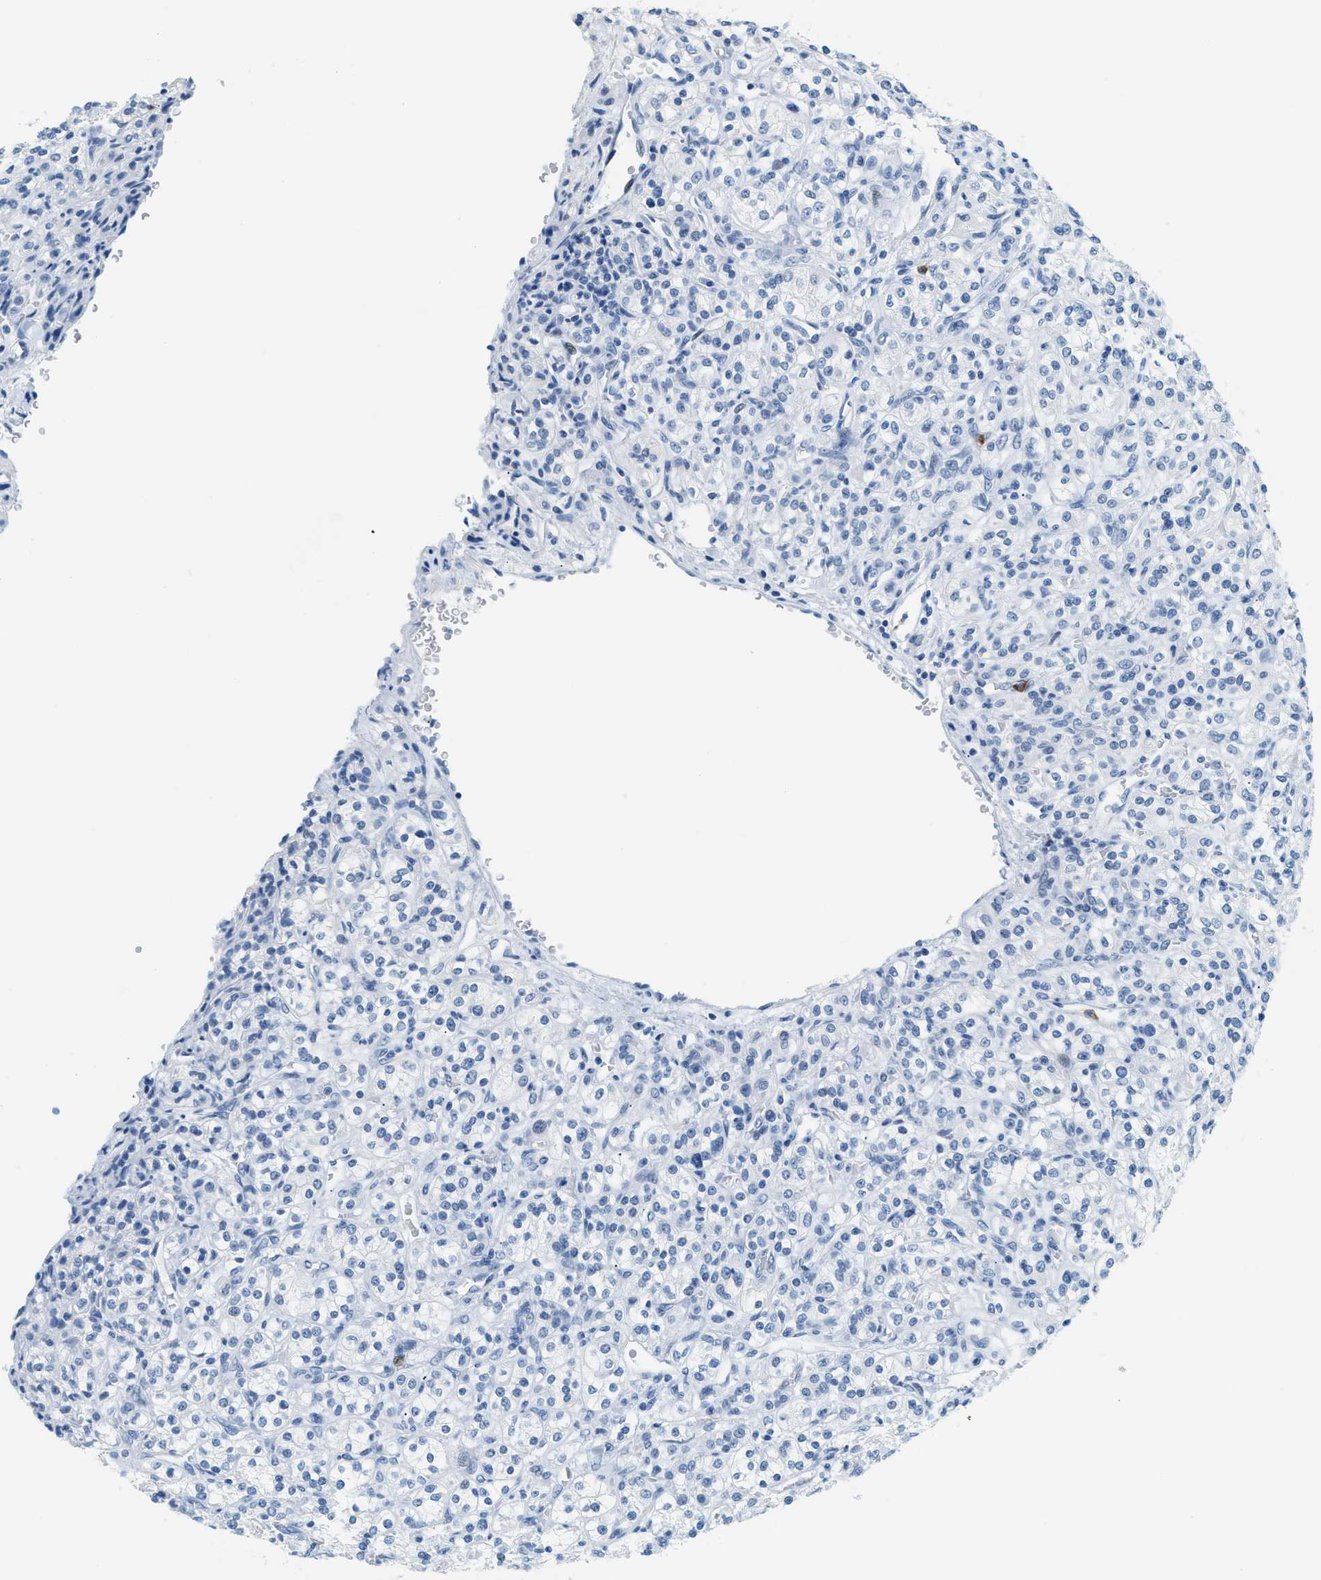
{"staining": {"intensity": "negative", "quantity": "none", "location": "none"}, "tissue": "renal cancer", "cell_type": "Tumor cells", "image_type": "cancer", "snomed": [{"axis": "morphology", "description": "Adenocarcinoma, NOS"}, {"axis": "topography", "description": "Kidney"}], "caption": "Tumor cells show no significant protein positivity in renal cancer (adenocarcinoma). (Brightfield microscopy of DAB immunohistochemistry at high magnification).", "gene": "LCN2", "patient": {"sex": "male", "age": 77}}